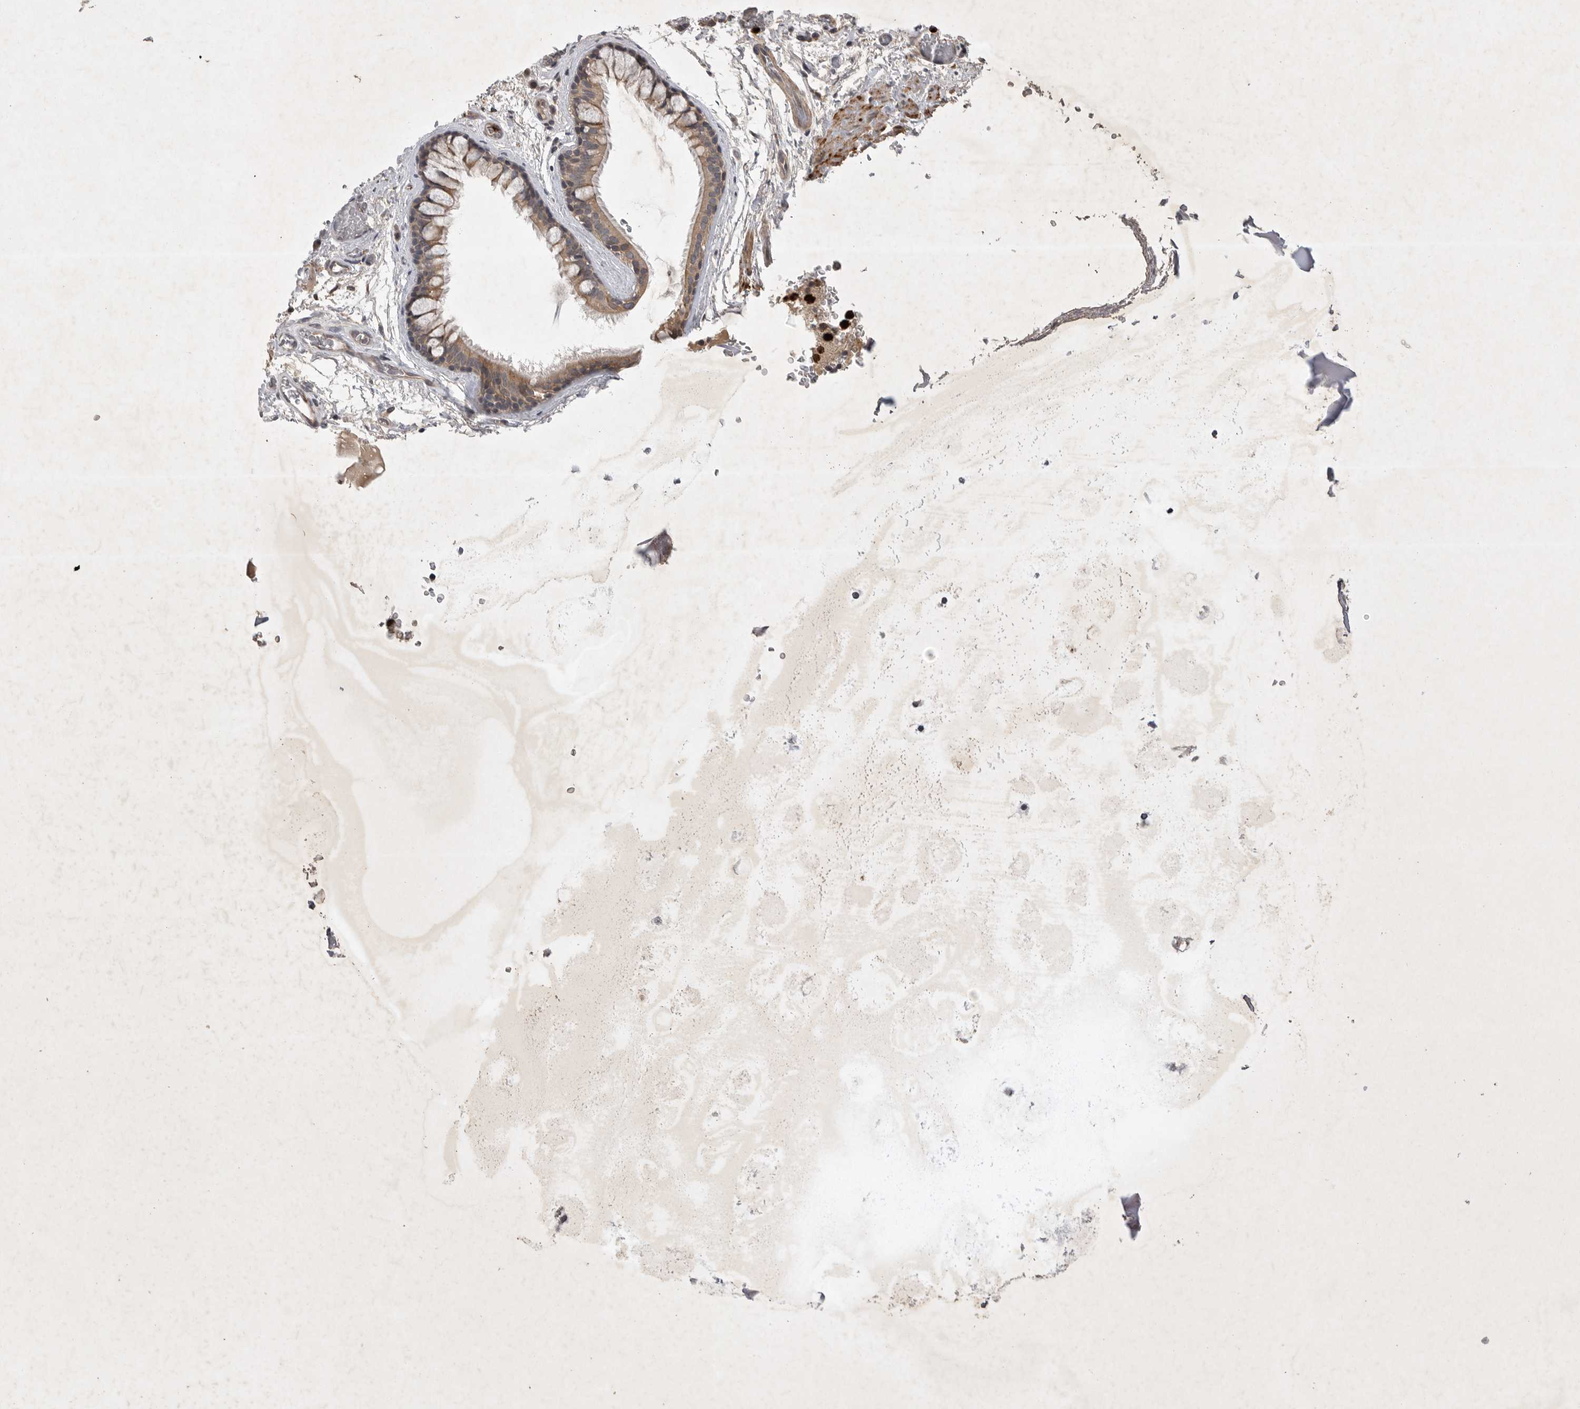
{"staining": {"intensity": "moderate", "quantity": ">75%", "location": "cytoplasmic/membranous"}, "tissue": "bronchus", "cell_type": "Respiratory epithelial cells", "image_type": "normal", "snomed": [{"axis": "morphology", "description": "Normal tissue, NOS"}, {"axis": "topography", "description": "Cartilage tissue"}], "caption": "Immunohistochemical staining of normal bronchus demonstrates moderate cytoplasmic/membranous protein positivity in about >75% of respiratory epithelial cells. The staining was performed using DAB (3,3'-diaminobenzidine), with brown indicating positive protein expression. Nuclei are stained blue with hematoxylin.", "gene": "UBE3D", "patient": {"sex": "female", "age": 63}}